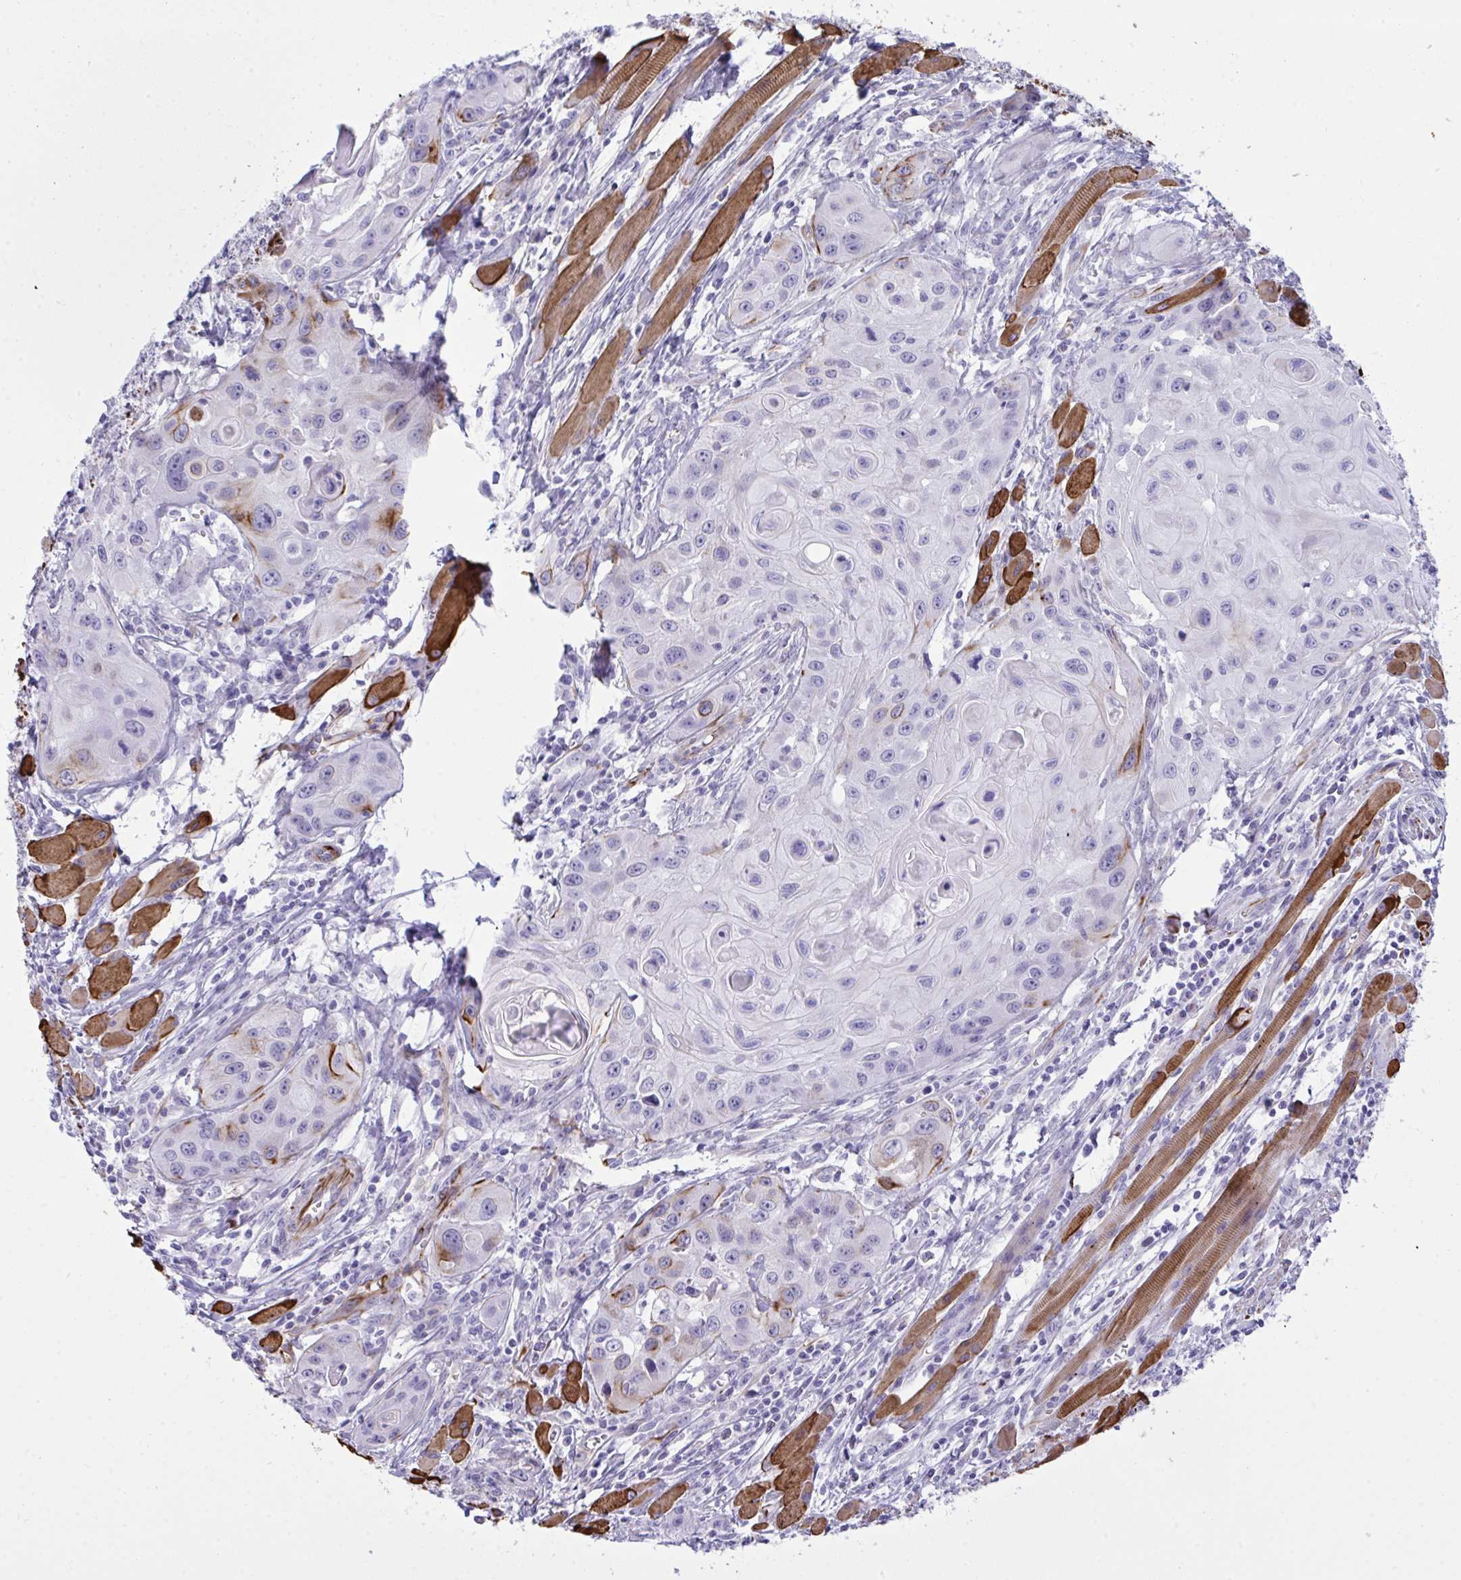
{"staining": {"intensity": "negative", "quantity": "none", "location": "none"}, "tissue": "head and neck cancer", "cell_type": "Tumor cells", "image_type": "cancer", "snomed": [{"axis": "morphology", "description": "Squamous cell carcinoma, NOS"}, {"axis": "topography", "description": "Oral tissue"}, {"axis": "topography", "description": "Head-Neck"}], "caption": "Tumor cells show no significant protein expression in head and neck squamous cell carcinoma. The staining is performed using DAB (3,3'-diaminobenzidine) brown chromogen with nuclei counter-stained in using hematoxylin.", "gene": "SLC35B1", "patient": {"sex": "male", "age": 58}}